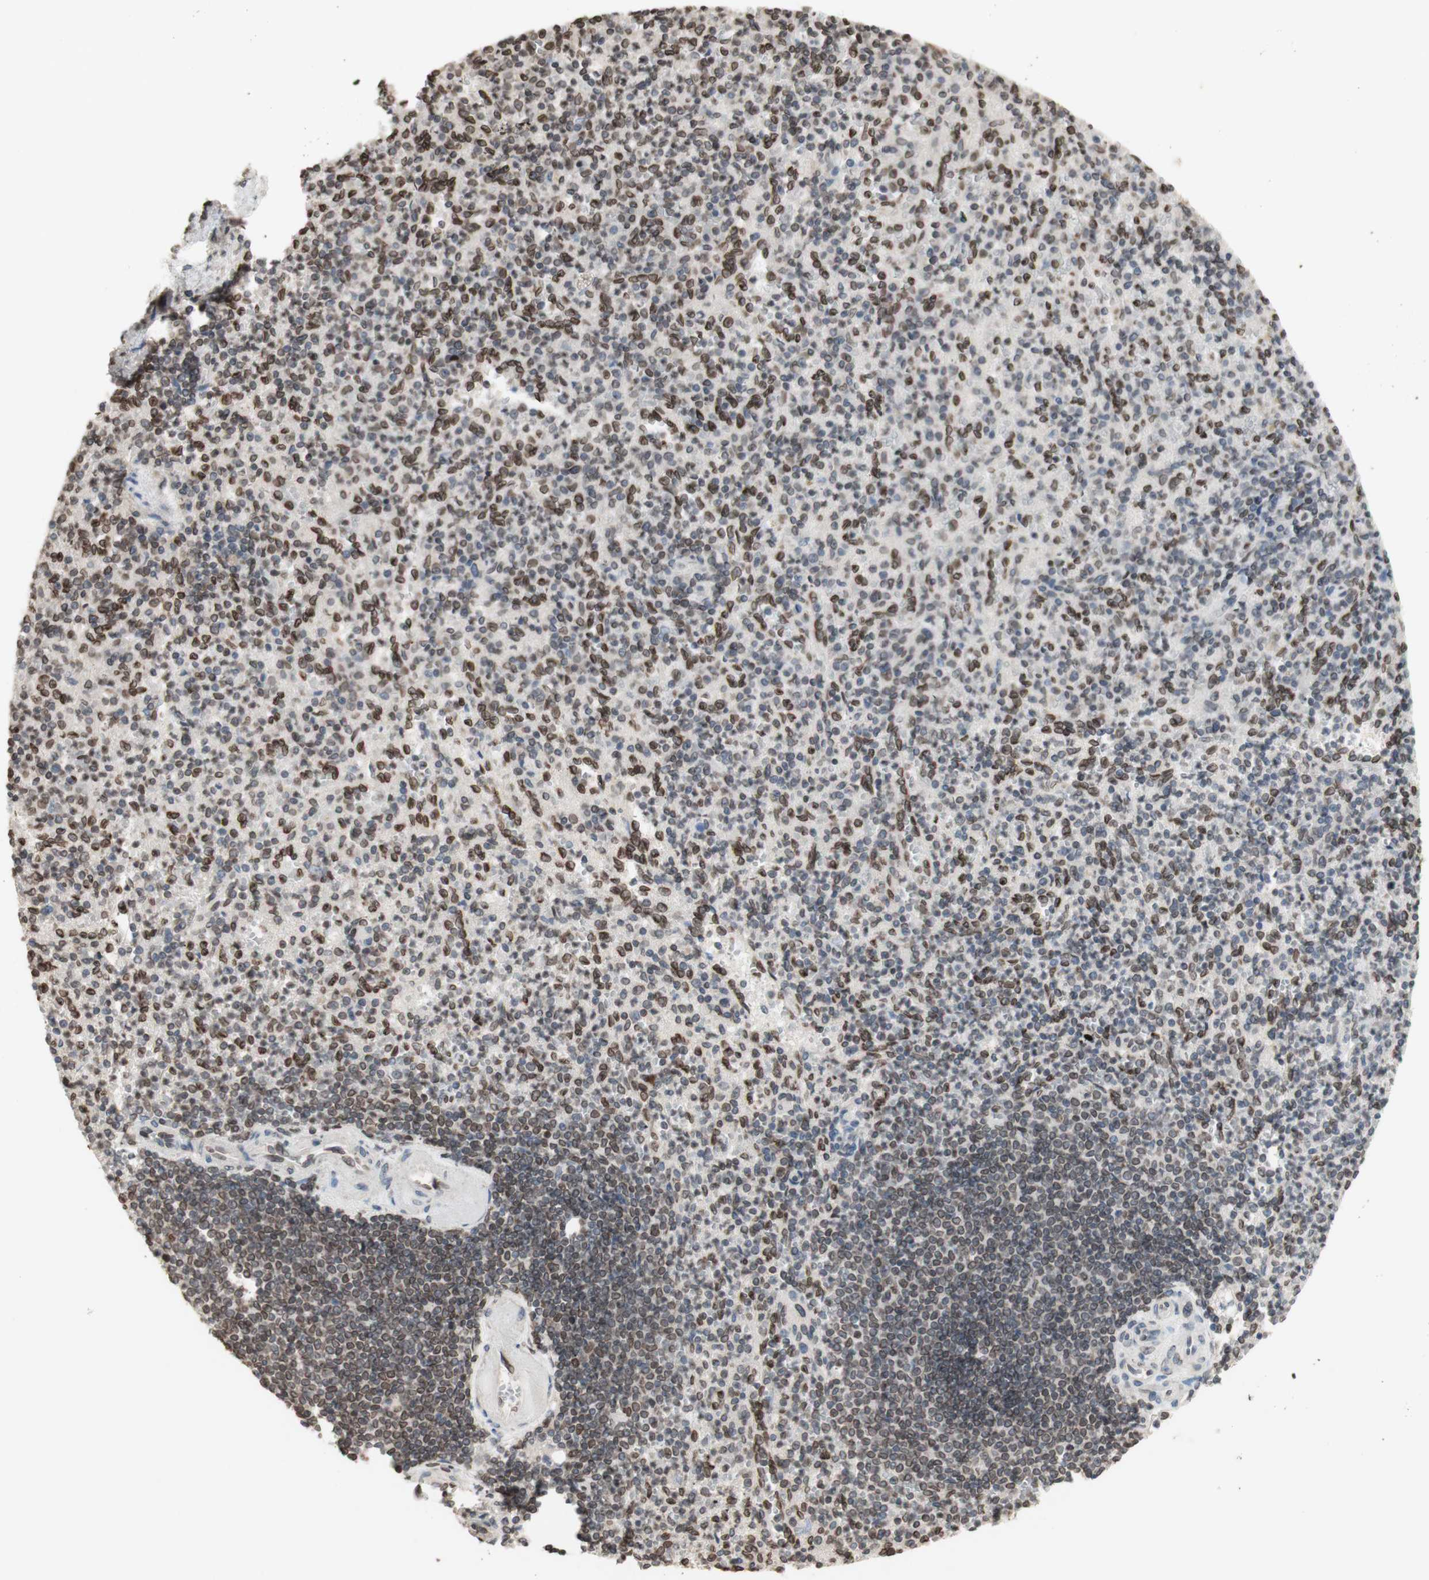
{"staining": {"intensity": "moderate", "quantity": "25%-75%", "location": "cytoplasmic/membranous,nuclear"}, "tissue": "spleen", "cell_type": "Cells in red pulp", "image_type": "normal", "snomed": [{"axis": "morphology", "description": "Normal tissue, NOS"}, {"axis": "topography", "description": "Spleen"}], "caption": "Cells in red pulp show medium levels of moderate cytoplasmic/membranous,nuclear positivity in approximately 25%-75% of cells in benign spleen. (IHC, brightfield microscopy, high magnification).", "gene": "TMPO", "patient": {"sex": "female", "age": 74}}